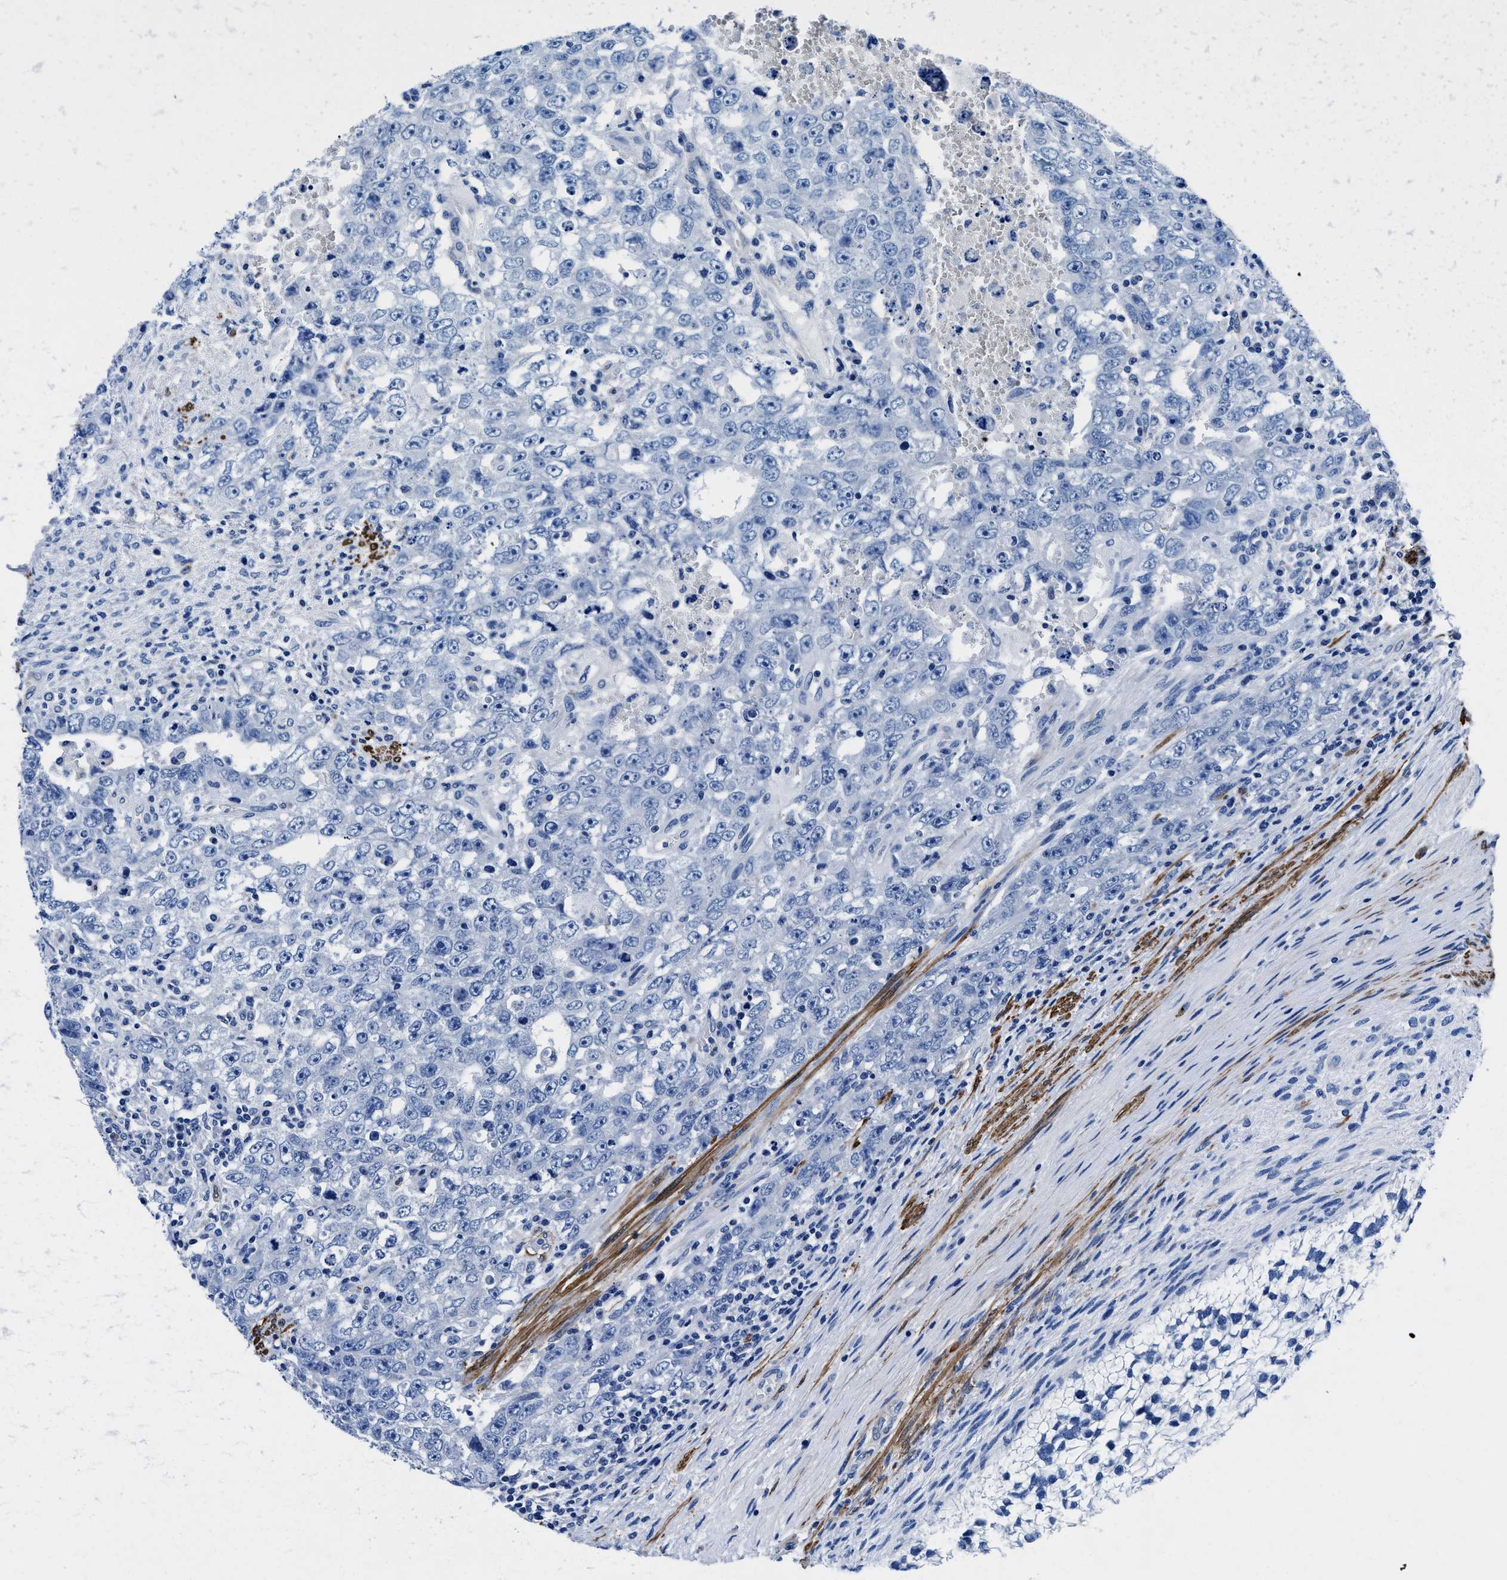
{"staining": {"intensity": "negative", "quantity": "none", "location": "none"}, "tissue": "testis cancer", "cell_type": "Tumor cells", "image_type": "cancer", "snomed": [{"axis": "morphology", "description": "Carcinoma, Embryonal, NOS"}, {"axis": "topography", "description": "Testis"}], "caption": "There is no significant staining in tumor cells of testis embryonal carcinoma. (DAB (3,3'-diaminobenzidine) immunohistochemistry (IHC) with hematoxylin counter stain).", "gene": "TEX261", "patient": {"sex": "male", "age": 26}}